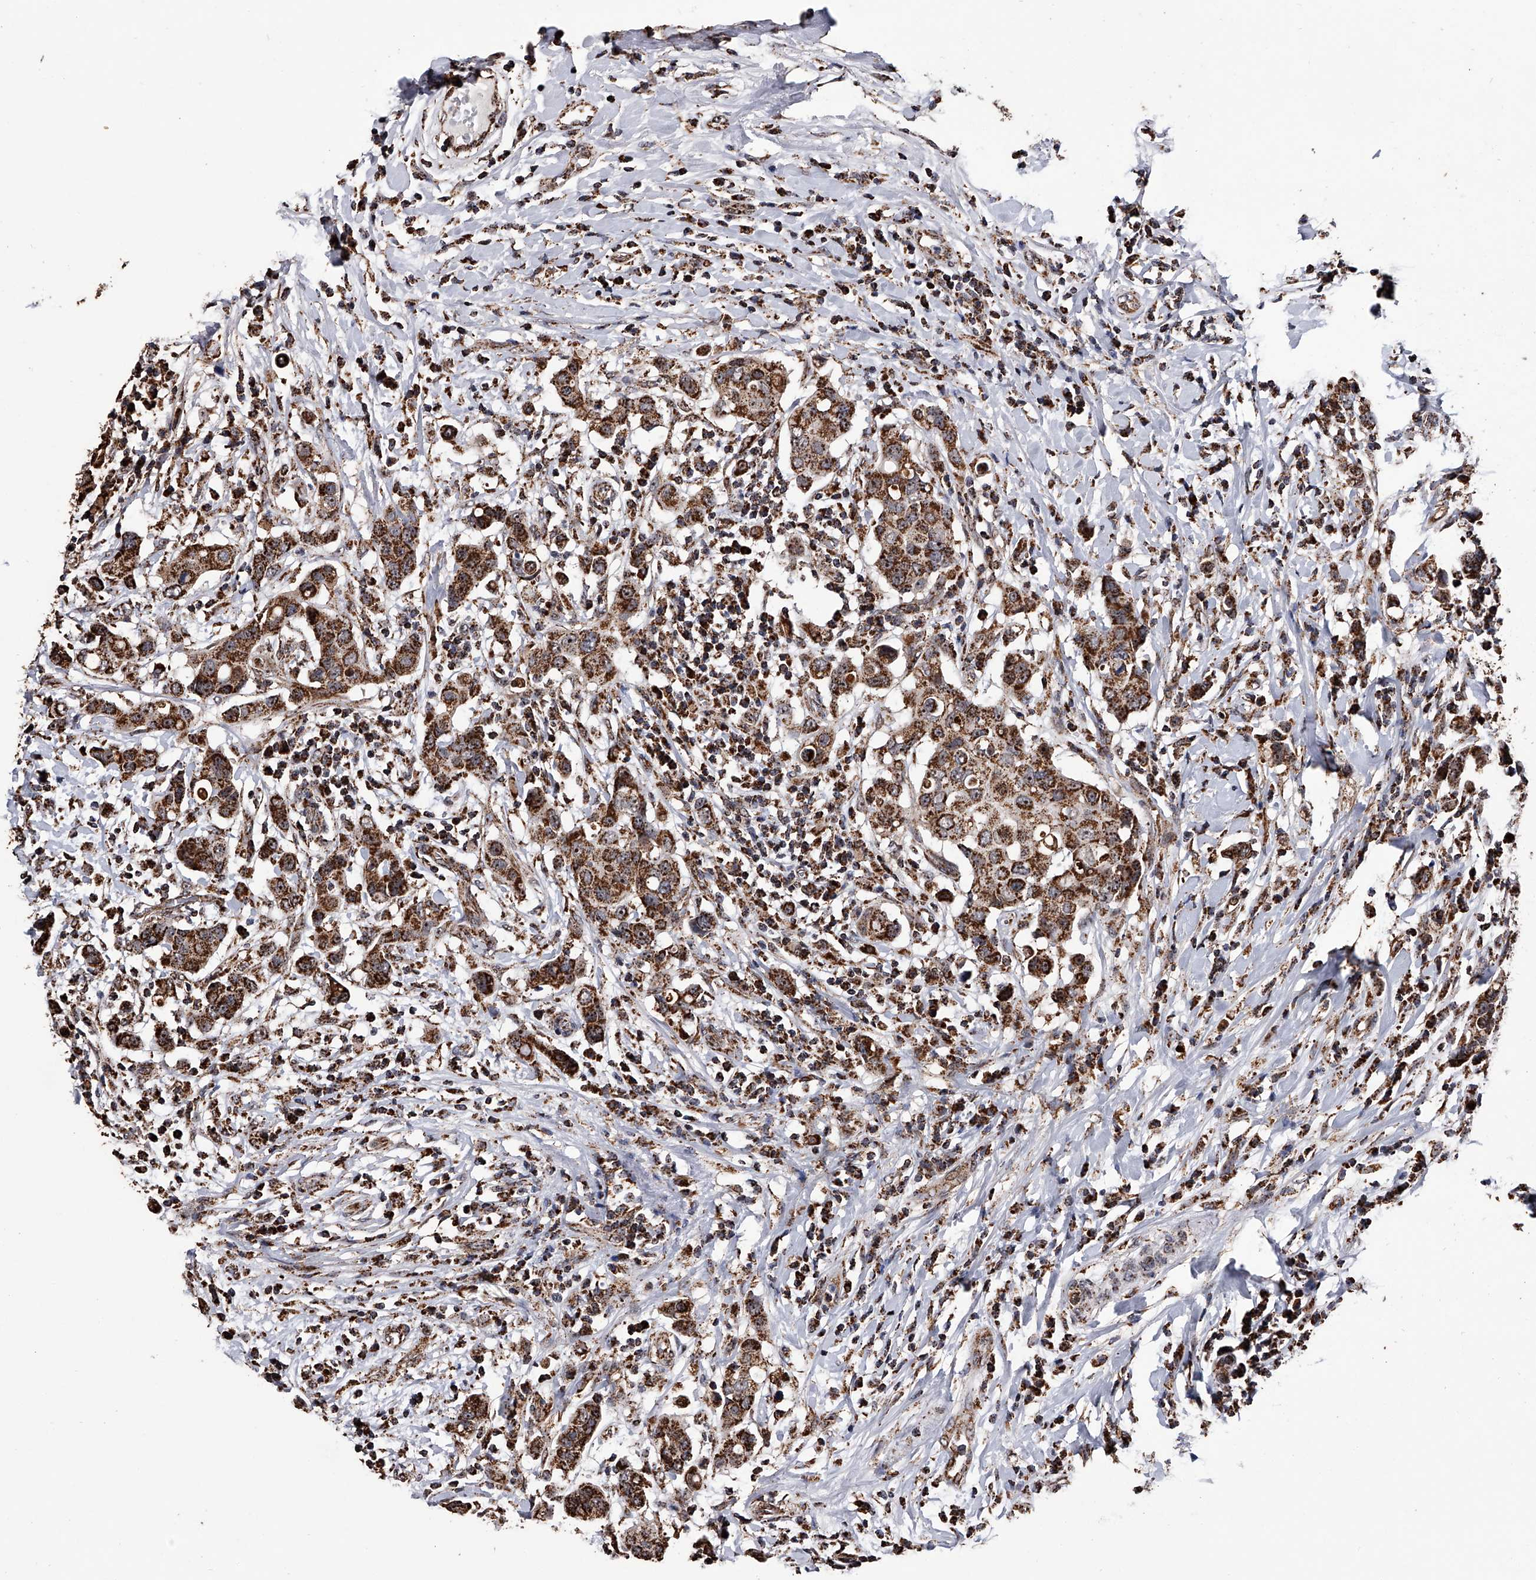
{"staining": {"intensity": "strong", "quantity": ">75%", "location": "cytoplasmic/membranous"}, "tissue": "breast cancer", "cell_type": "Tumor cells", "image_type": "cancer", "snomed": [{"axis": "morphology", "description": "Duct carcinoma"}, {"axis": "topography", "description": "Breast"}], "caption": "Immunohistochemistry (DAB) staining of human breast cancer (infiltrating ductal carcinoma) reveals strong cytoplasmic/membranous protein staining in approximately >75% of tumor cells.", "gene": "SMPDL3A", "patient": {"sex": "female", "age": 27}}